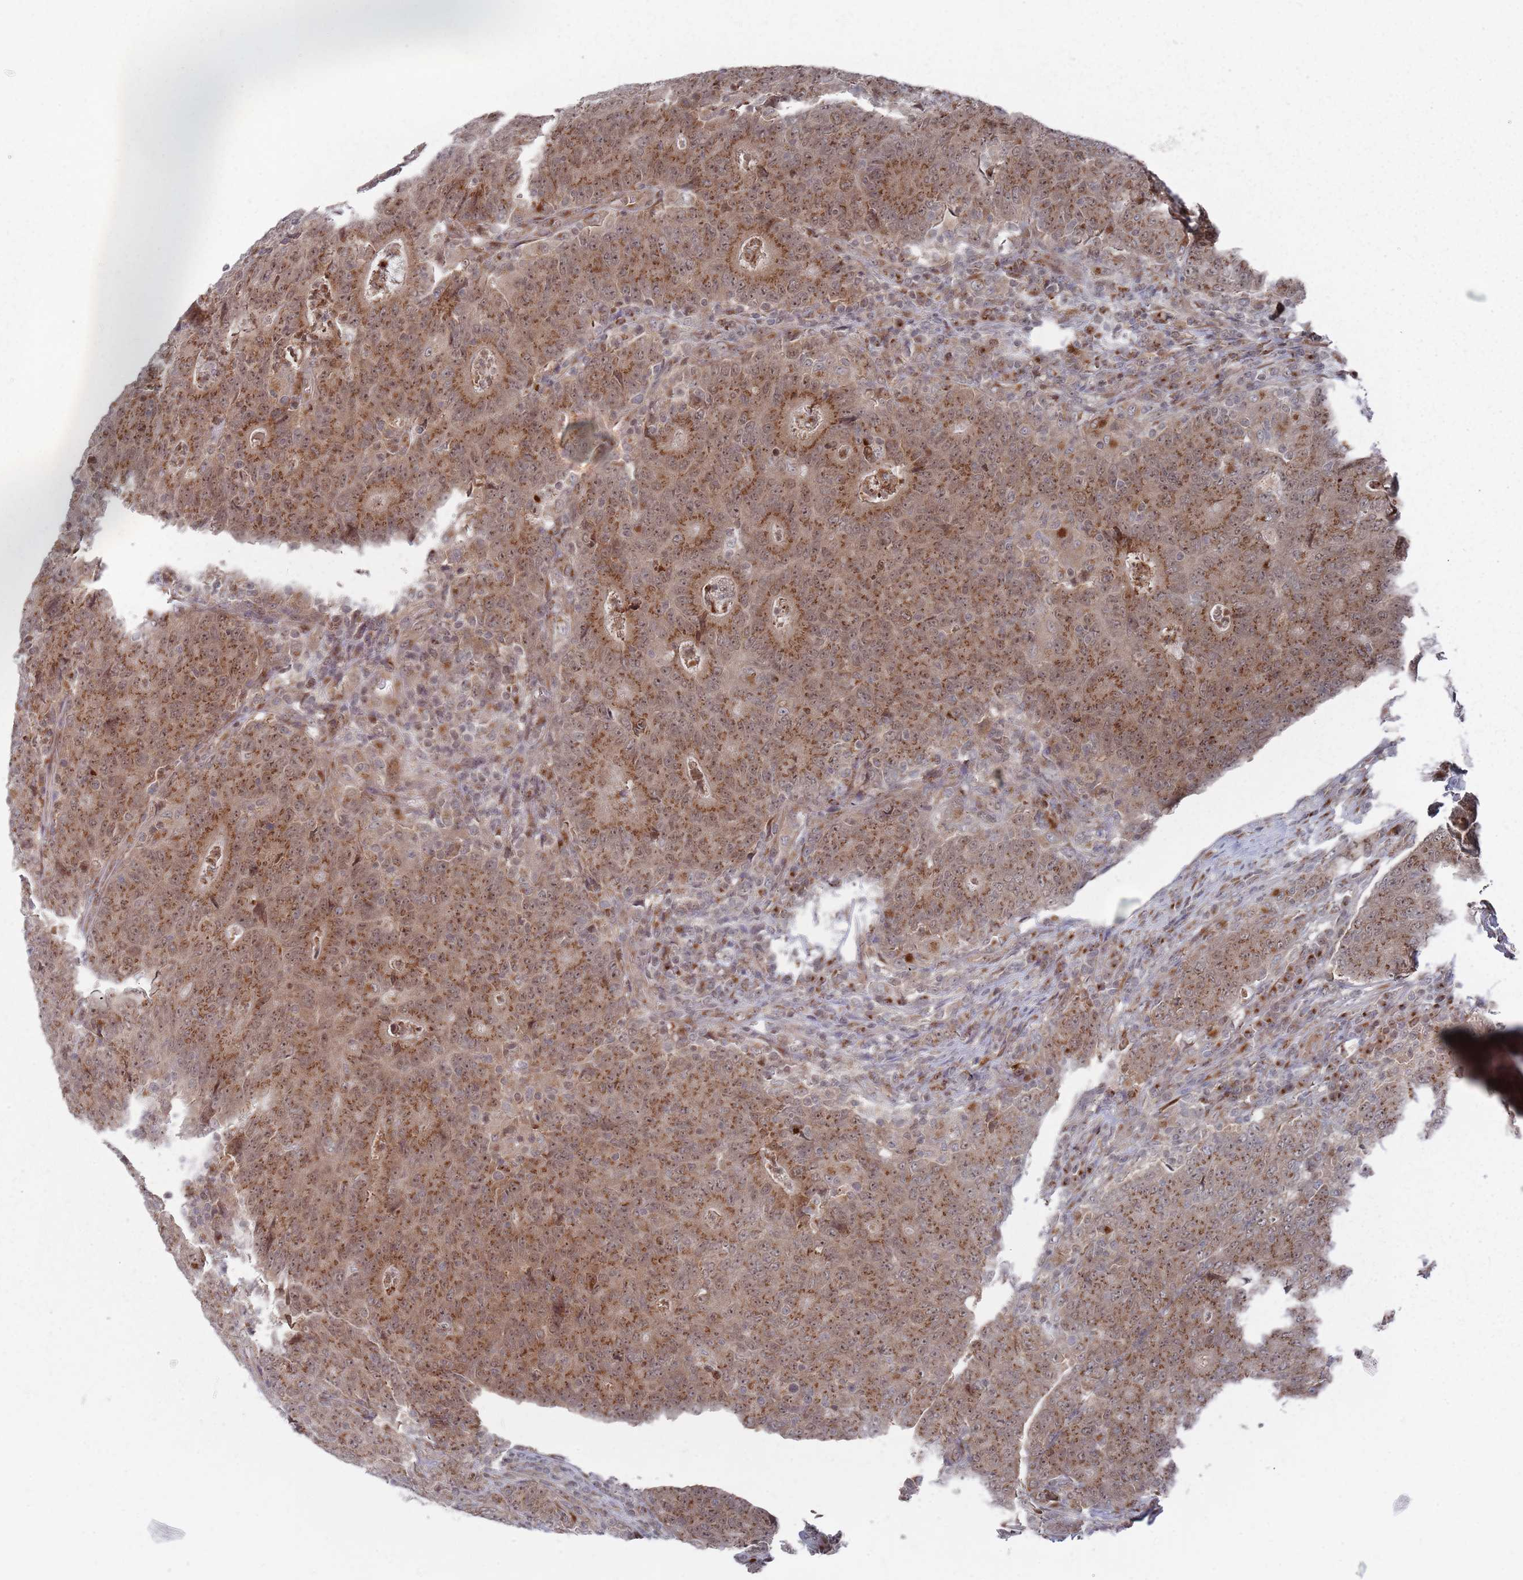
{"staining": {"intensity": "strong", "quantity": ">75%", "location": "cytoplasmic/membranous"}, "tissue": "colorectal cancer", "cell_type": "Tumor cells", "image_type": "cancer", "snomed": [{"axis": "morphology", "description": "Adenocarcinoma, NOS"}, {"axis": "topography", "description": "Colon"}], "caption": "Human colorectal cancer stained with a protein marker reveals strong staining in tumor cells.", "gene": "FMO4", "patient": {"sex": "female", "age": 75}}